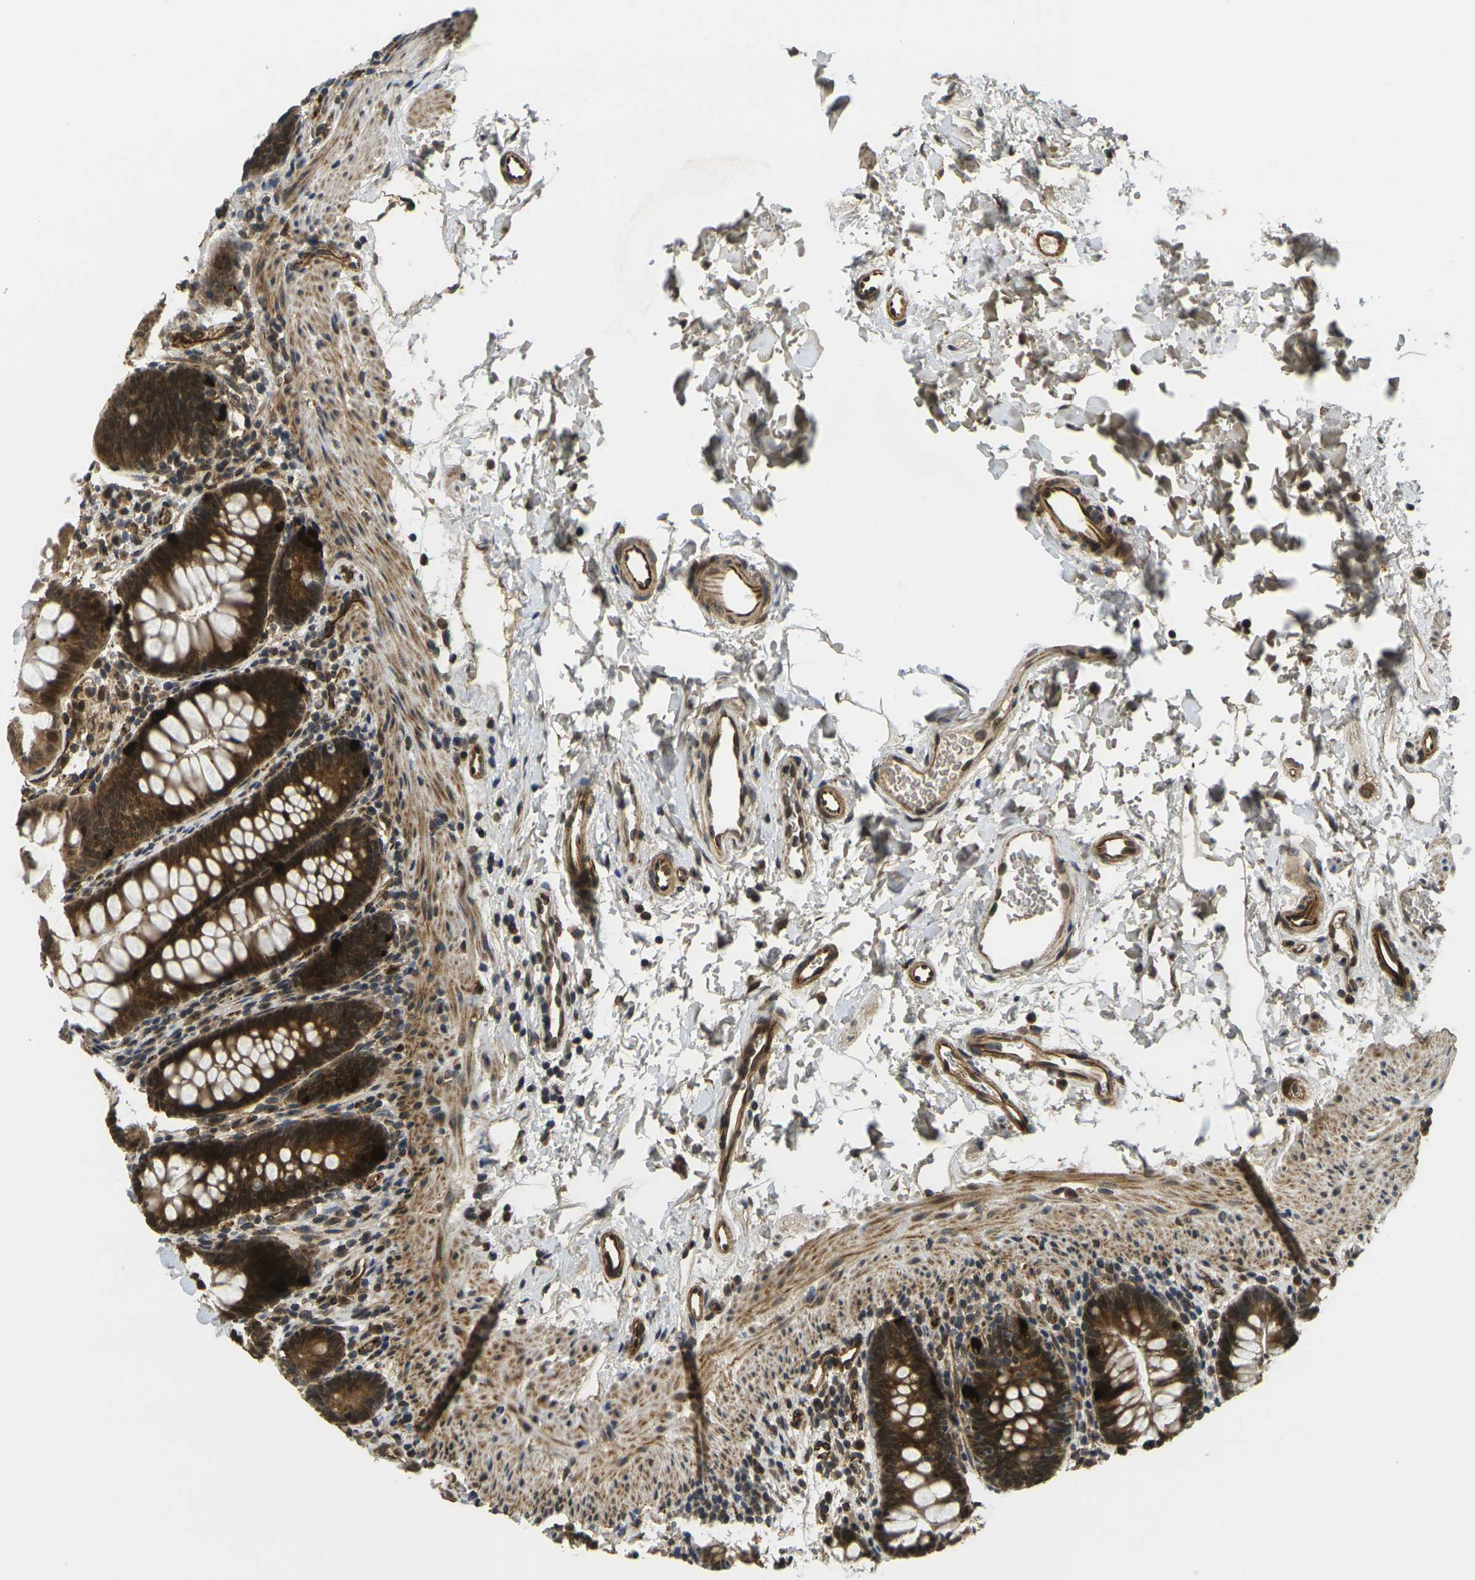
{"staining": {"intensity": "strong", "quantity": ">75%", "location": "cytoplasmic/membranous"}, "tissue": "rectum", "cell_type": "Glandular cells", "image_type": "normal", "snomed": [{"axis": "morphology", "description": "Normal tissue, NOS"}, {"axis": "topography", "description": "Rectum"}], "caption": "Protein analysis of normal rectum exhibits strong cytoplasmic/membranous expression in about >75% of glandular cells.", "gene": "FUT11", "patient": {"sex": "female", "age": 24}}